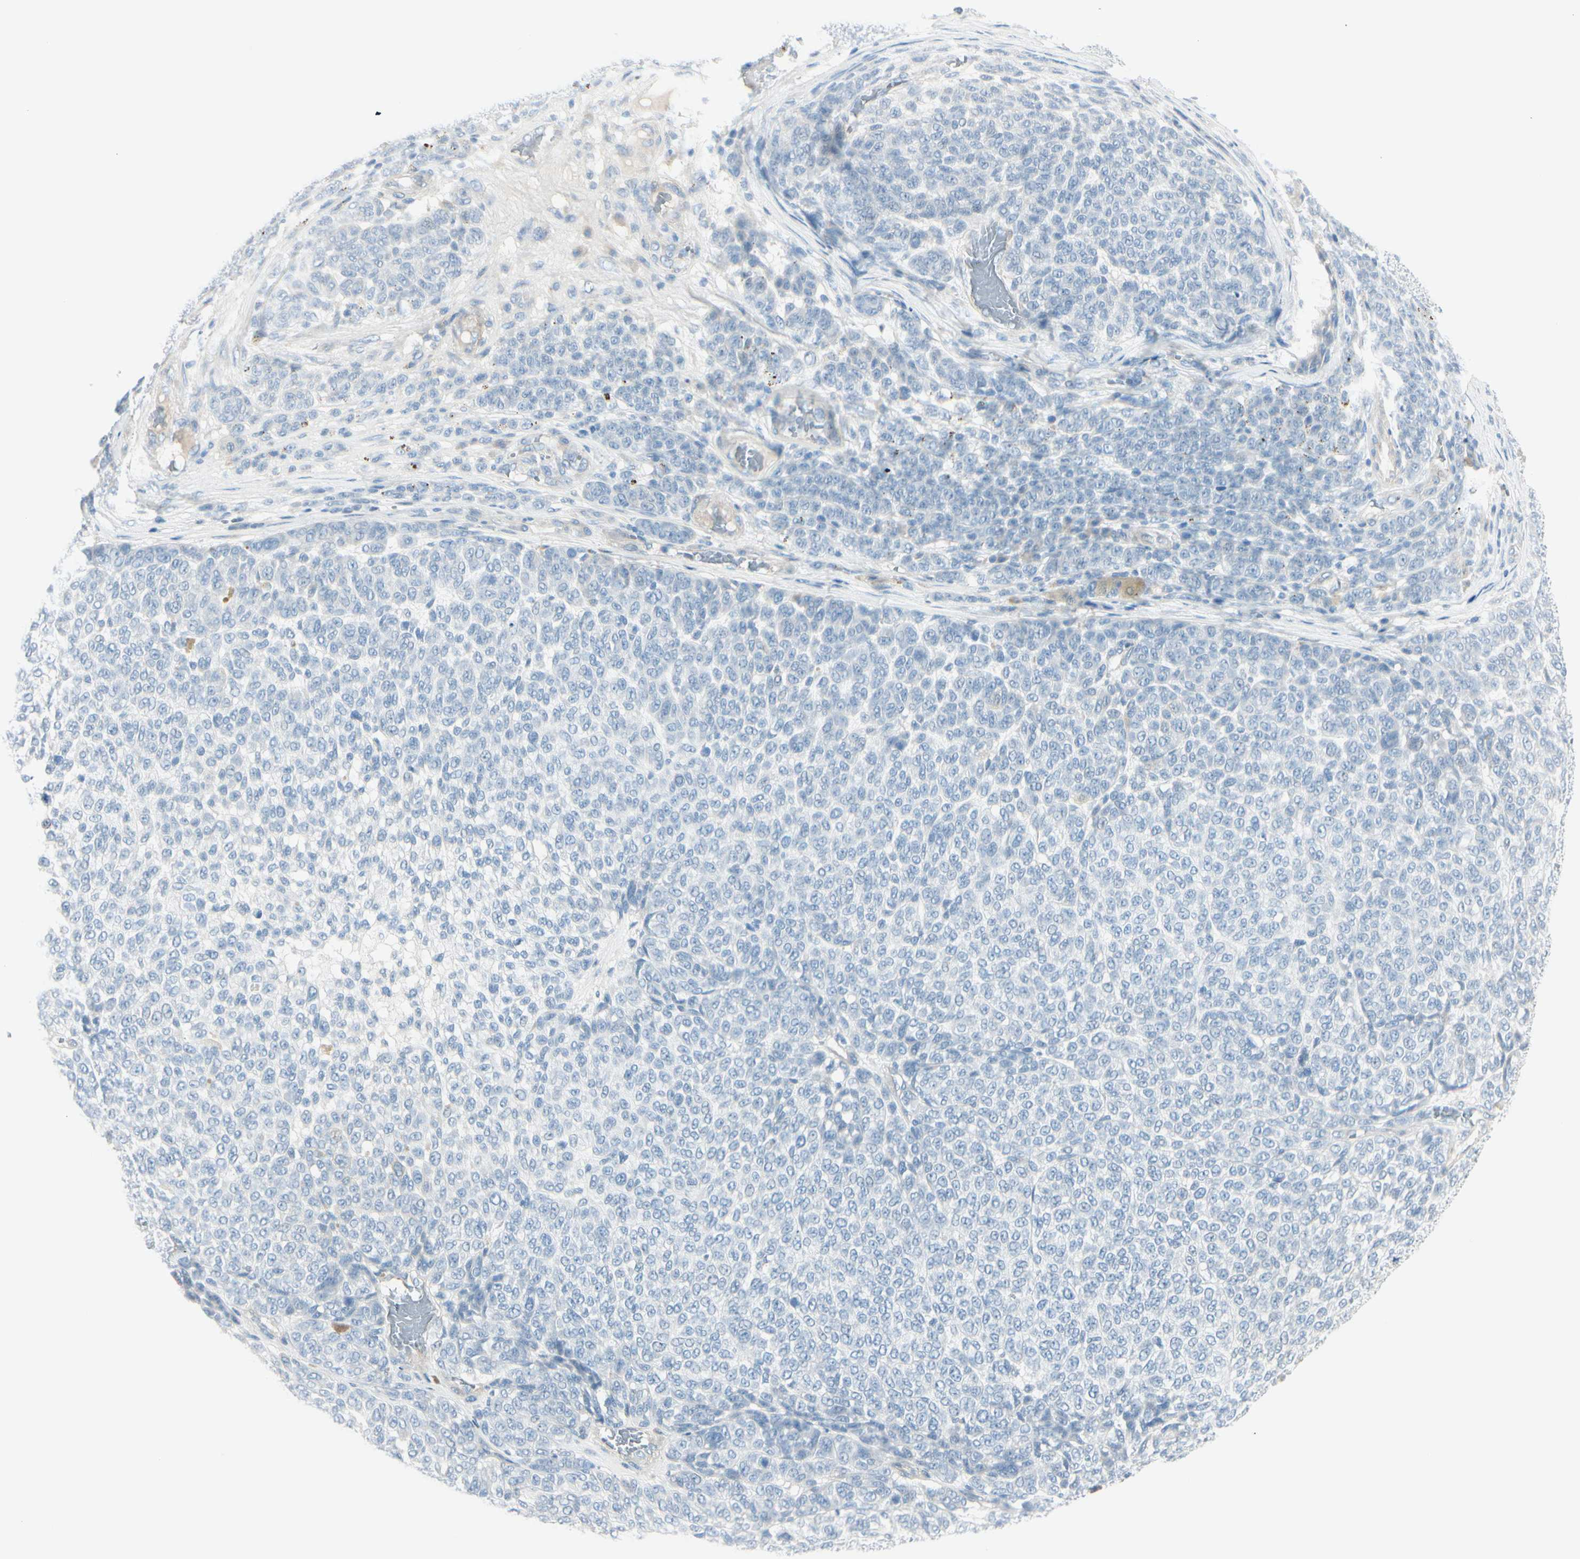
{"staining": {"intensity": "negative", "quantity": "none", "location": "none"}, "tissue": "melanoma", "cell_type": "Tumor cells", "image_type": "cancer", "snomed": [{"axis": "morphology", "description": "Malignant melanoma, NOS"}, {"axis": "topography", "description": "Skin"}], "caption": "Immunohistochemistry micrograph of human melanoma stained for a protein (brown), which exhibits no expression in tumor cells.", "gene": "CDHR5", "patient": {"sex": "male", "age": 59}}